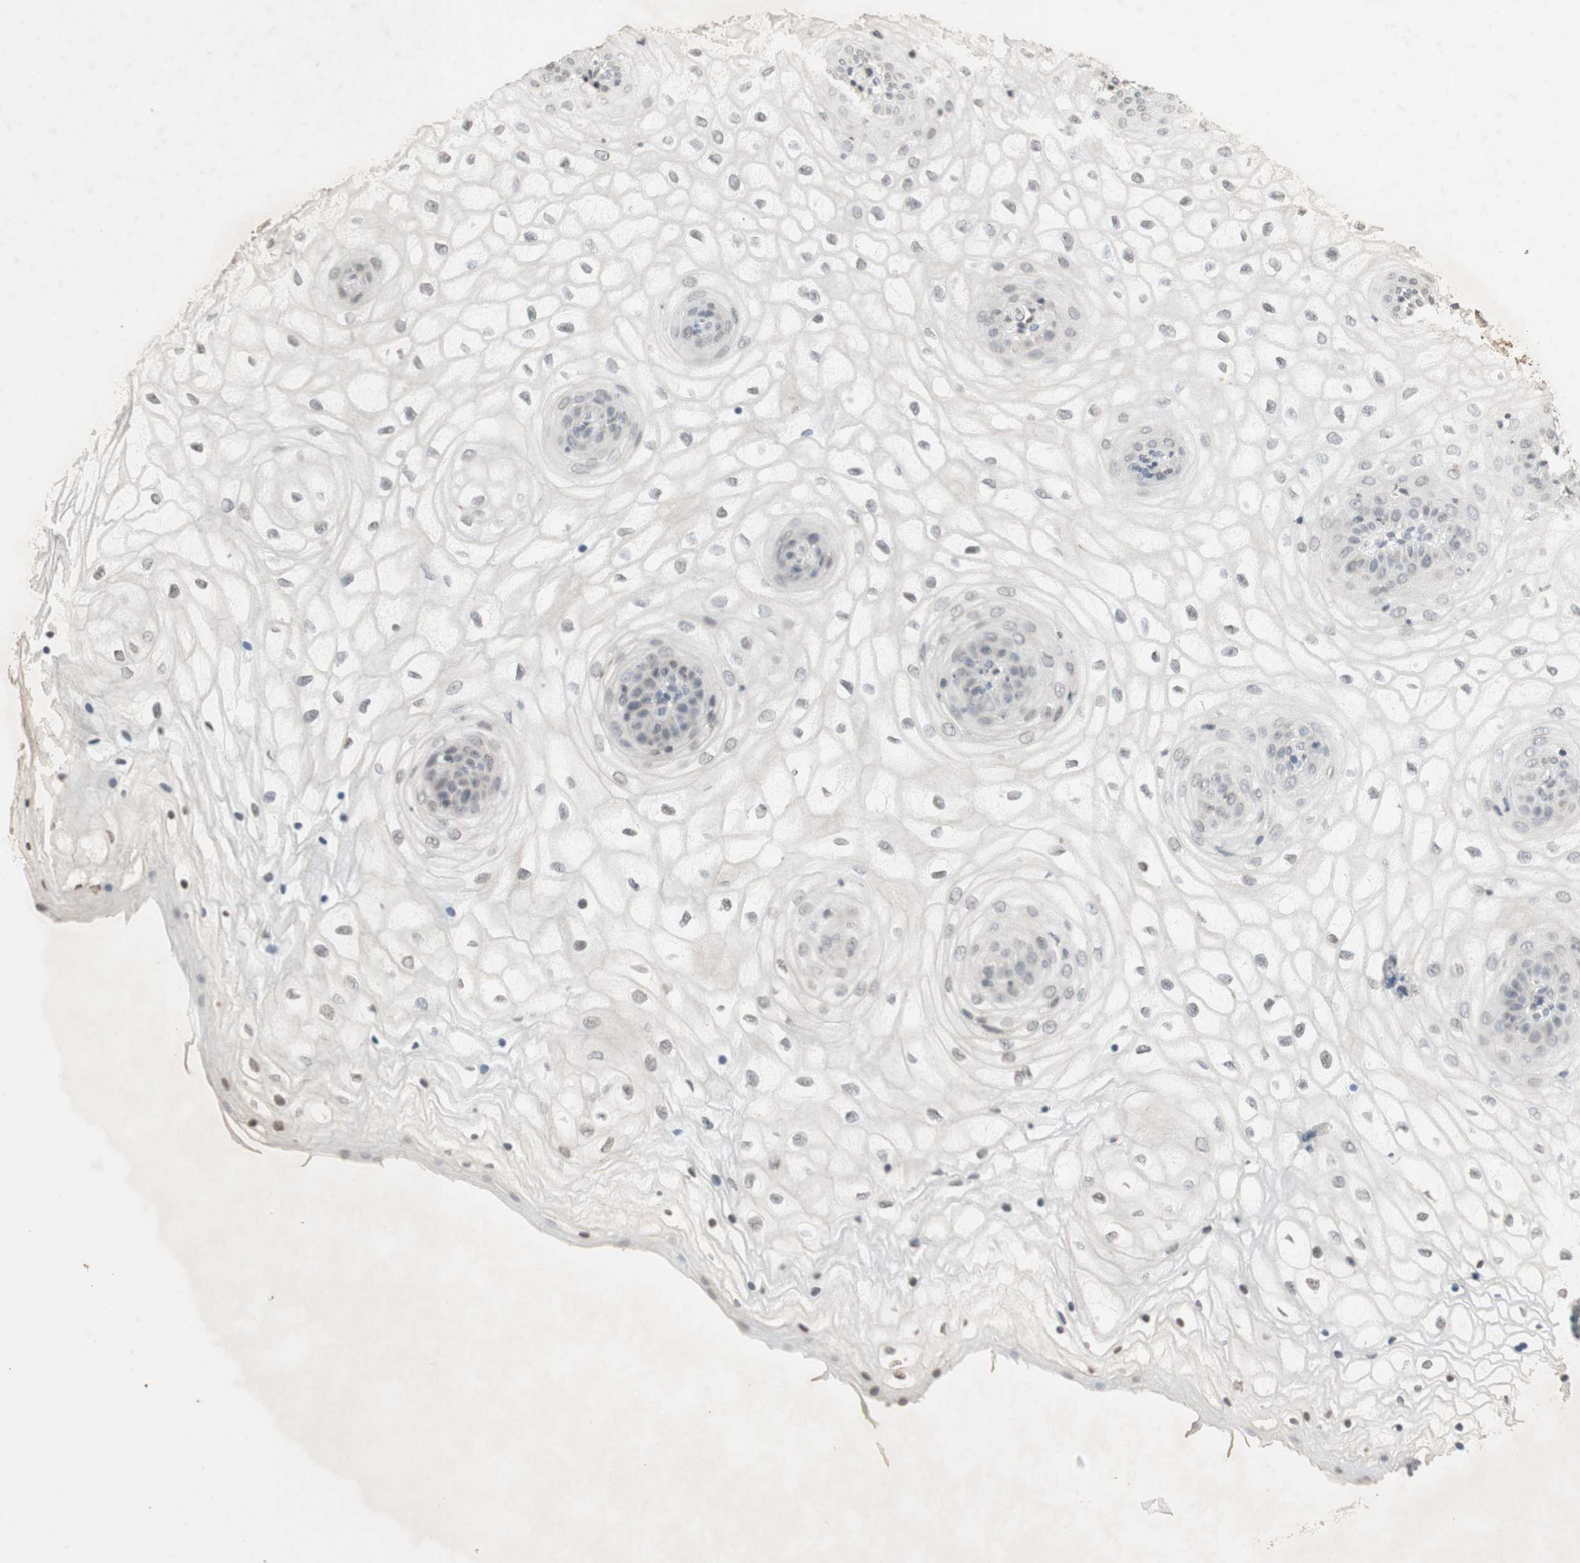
{"staining": {"intensity": "negative", "quantity": "none", "location": "none"}, "tissue": "vagina", "cell_type": "Squamous epithelial cells", "image_type": "normal", "snomed": [{"axis": "morphology", "description": "Normal tissue, NOS"}, {"axis": "topography", "description": "Vagina"}], "caption": "DAB immunohistochemical staining of benign human vagina exhibits no significant staining in squamous epithelial cells.", "gene": "GLI1", "patient": {"sex": "female", "age": 34}}